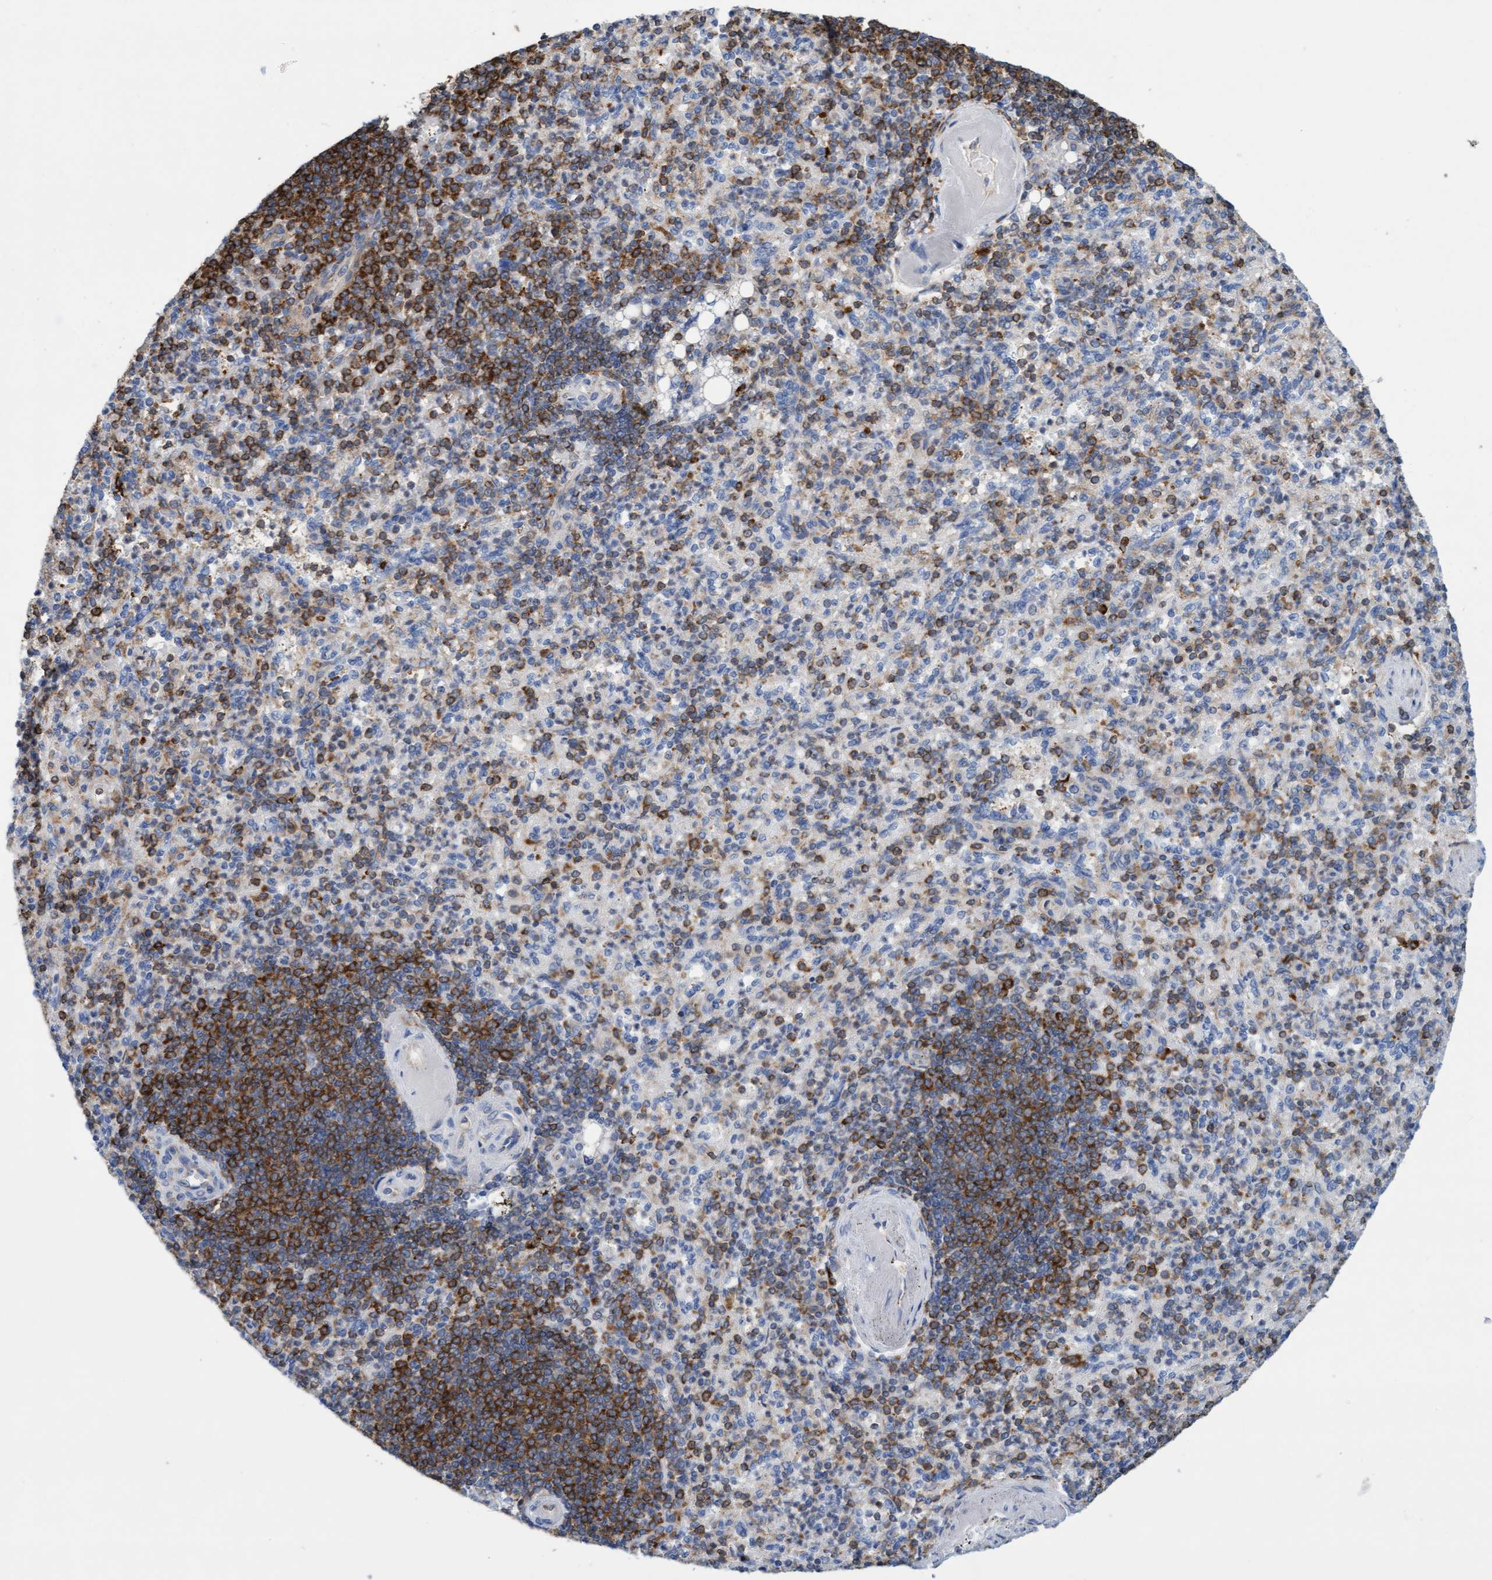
{"staining": {"intensity": "moderate", "quantity": "25%-75%", "location": "cytoplasmic/membranous"}, "tissue": "spleen", "cell_type": "Cells in red pulp", "image_type": "normal", "snomed": [{"axis": "morphology", "description": "Normal tissue, NOS"}, {"axis": "topography", "description": "Spleen"}], "caption": "Cells in red pulp display medium levels of moderate cytoplasmic/membranous positivity in approximately 25%-75% of cells in unremarkable human spleen.", "gene": "FNBP1", "patient": {"sex": "female", "age": 74}}